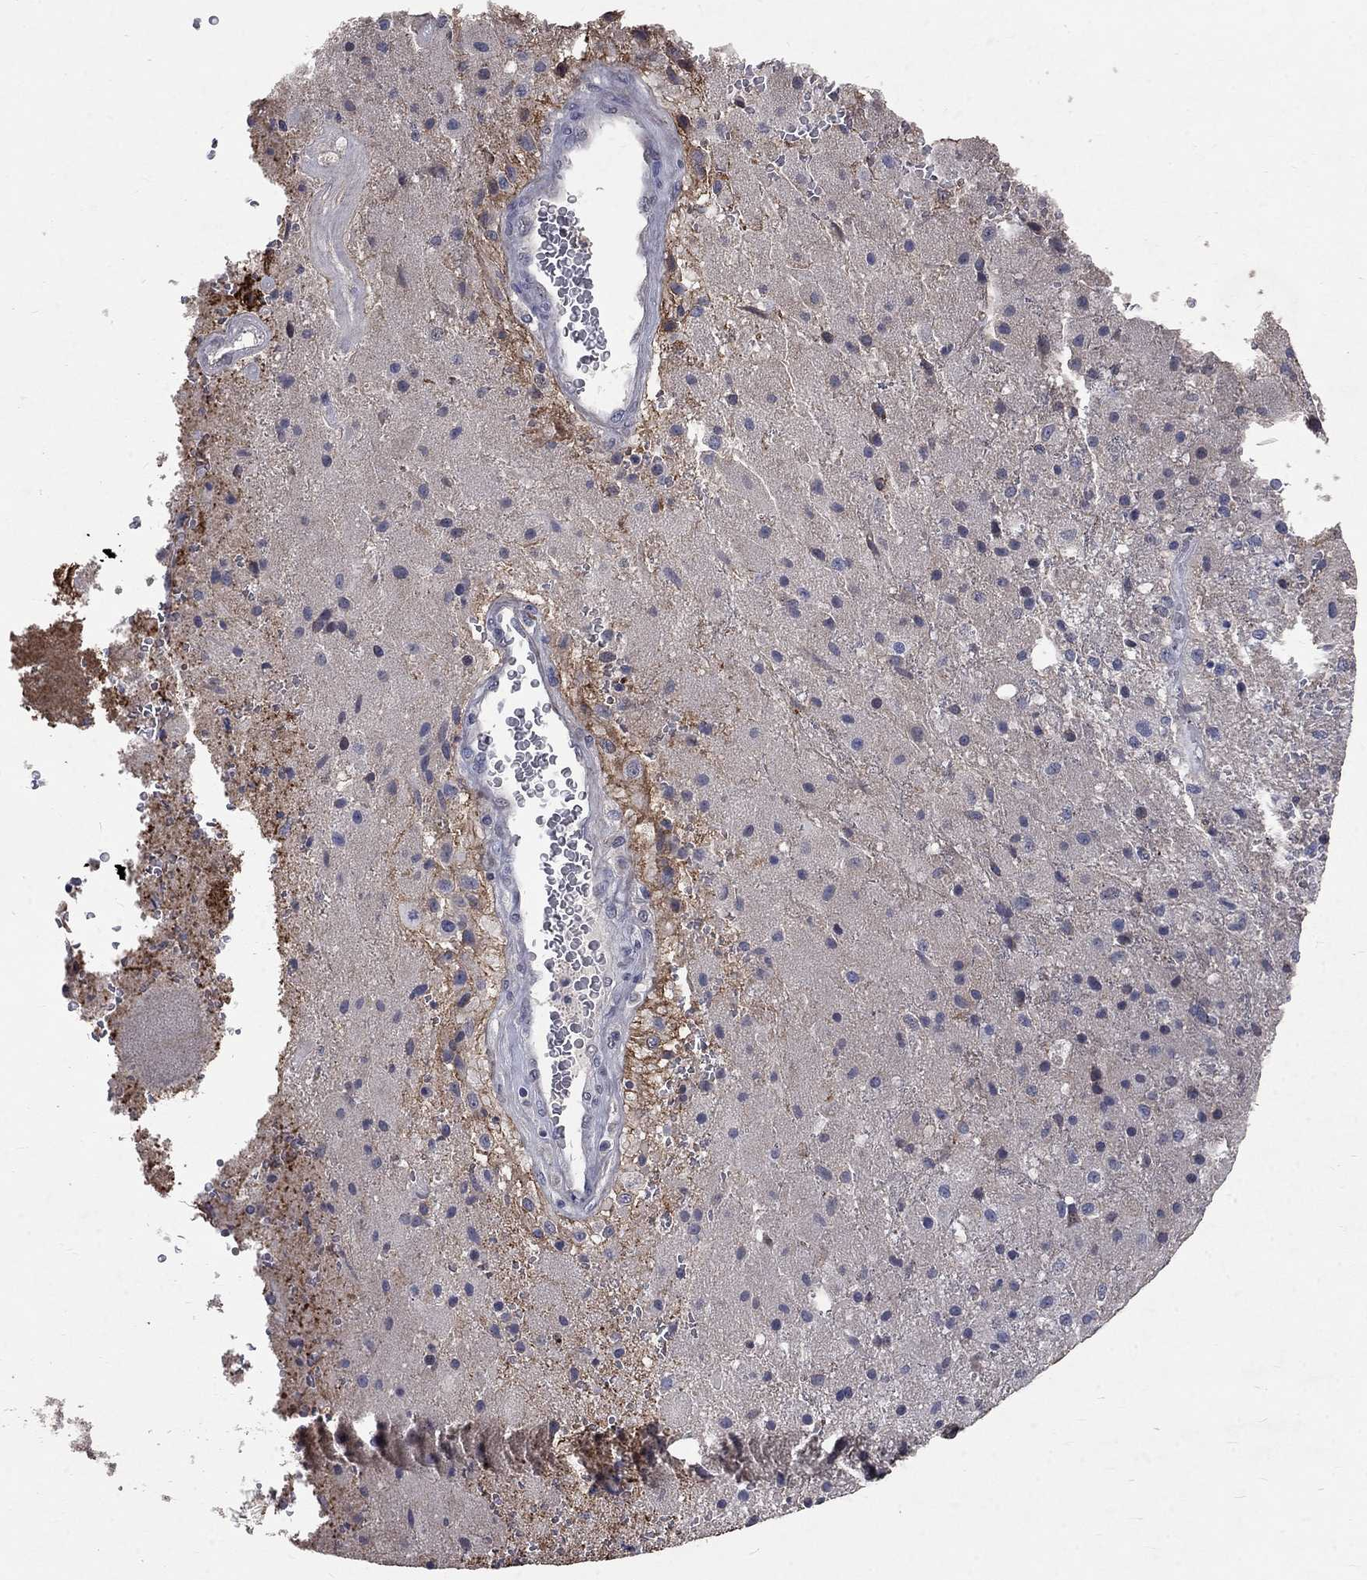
{"staining": {"intensity": "negative", "quantity": "none", "location": "none"}, "tissue": "cerebral cortex", "cell_type": "Endothelial cells", "image_type": "normal", "snomed": [{"axis": "morphology", "description": "Normal tissue, NOS"}, {"axis": "morphology", "description": "Glioma, malignant, High grade"}, {"axis": "topography", "description": "Cerebral cortex"}], "caption": "An immunohistochemistry micrograph of unremarkable cerebral cortex is shown. There is no staining in endothelial cells of cerebral cortex. (Brightfield microscopy of DAB IHC at high magnification).", "gene": "CHST5", "patient": {"sex": "male", "age": 77}}